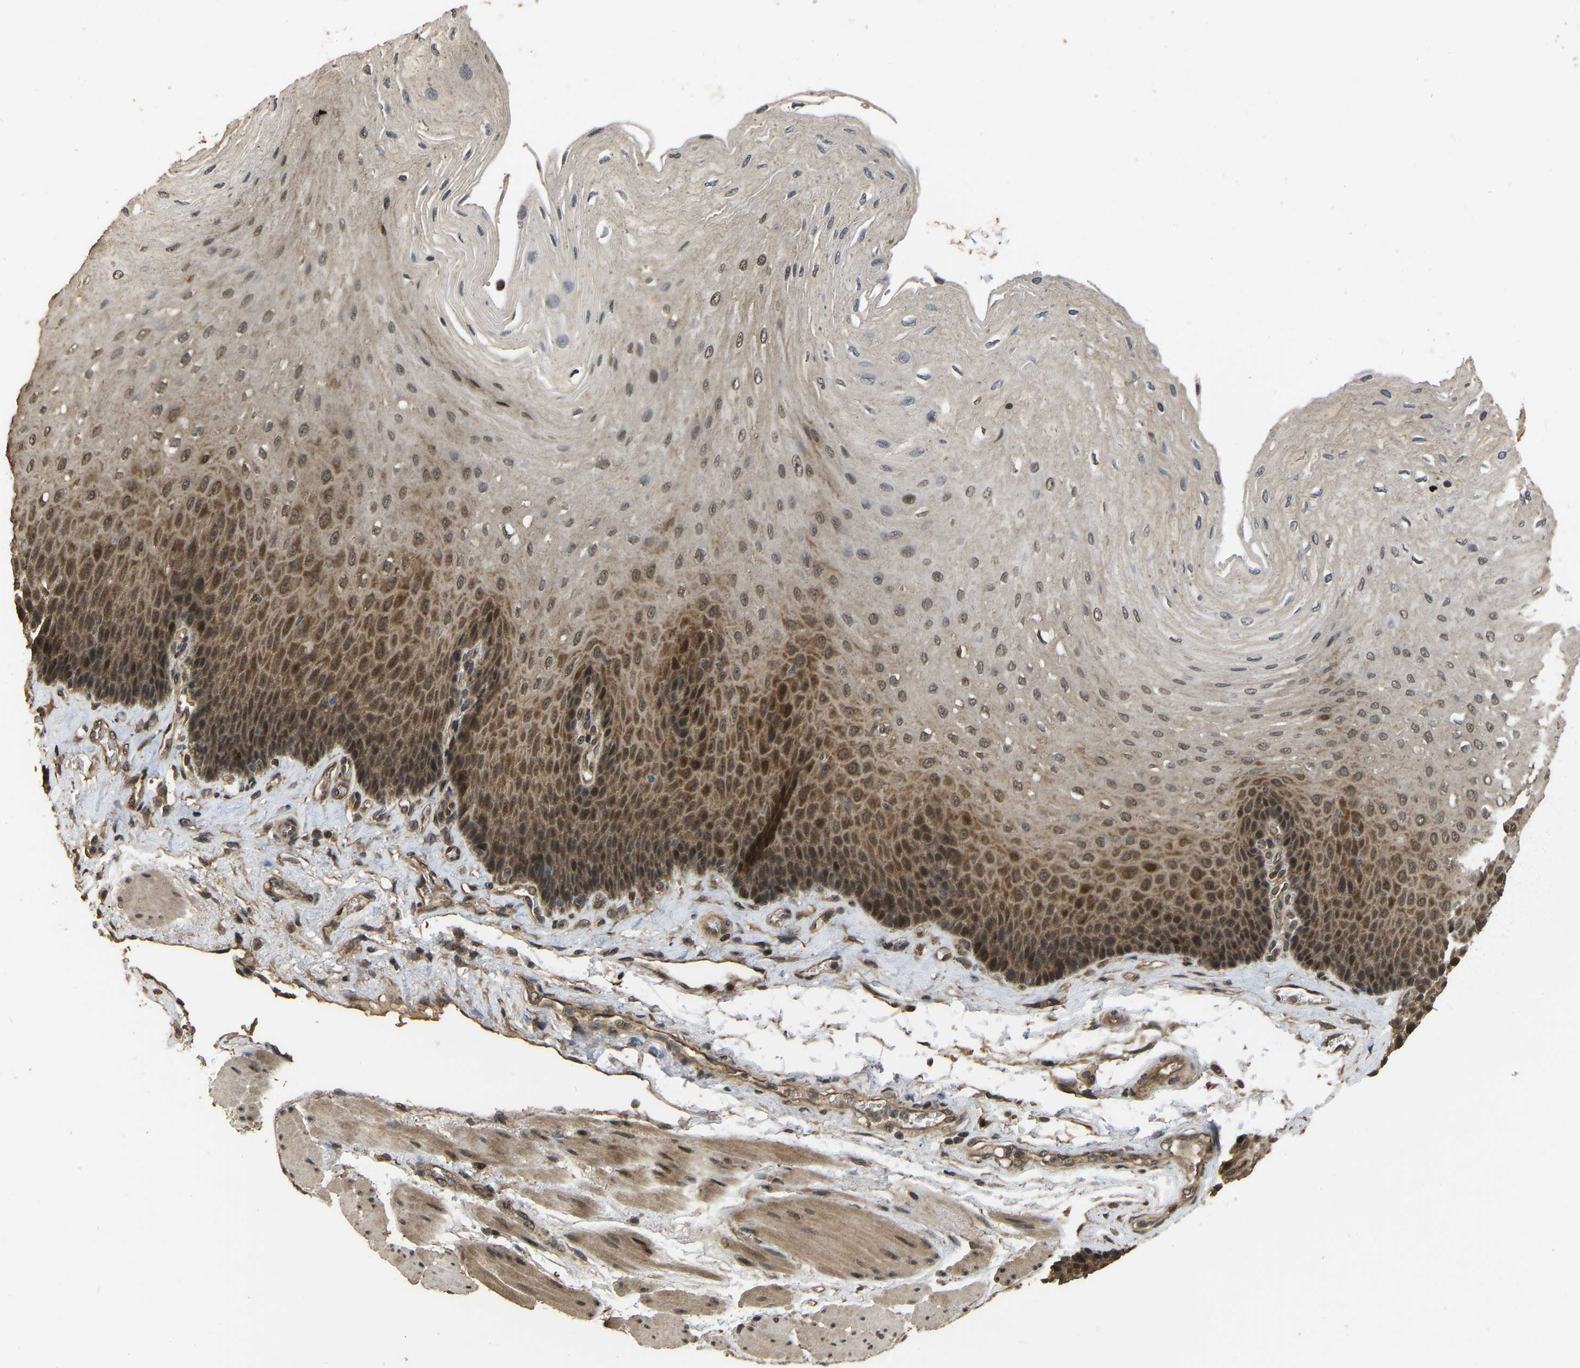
{"staining": {"intensity": "moderate", "quantity": ">75%", "location": "cytoplasmic/membranous,nuclear"}, "tissue": "esophagus", "cell_type": "Squamous epithelial cells", "image_type": "normal", "snomed": [{"axis": "morphology", "description": "Normal tissue, NOS"}, {"axis": "topography", "description": "Esophagus"}], "caption": "A brown stain shows moderate cytoplasmic/membranous,nuclear staining of a protein in squamous epithelial cells of benign esophagus.", "gene": "ARHGAP23", "patient": {"sex": "female", "age": 72}}